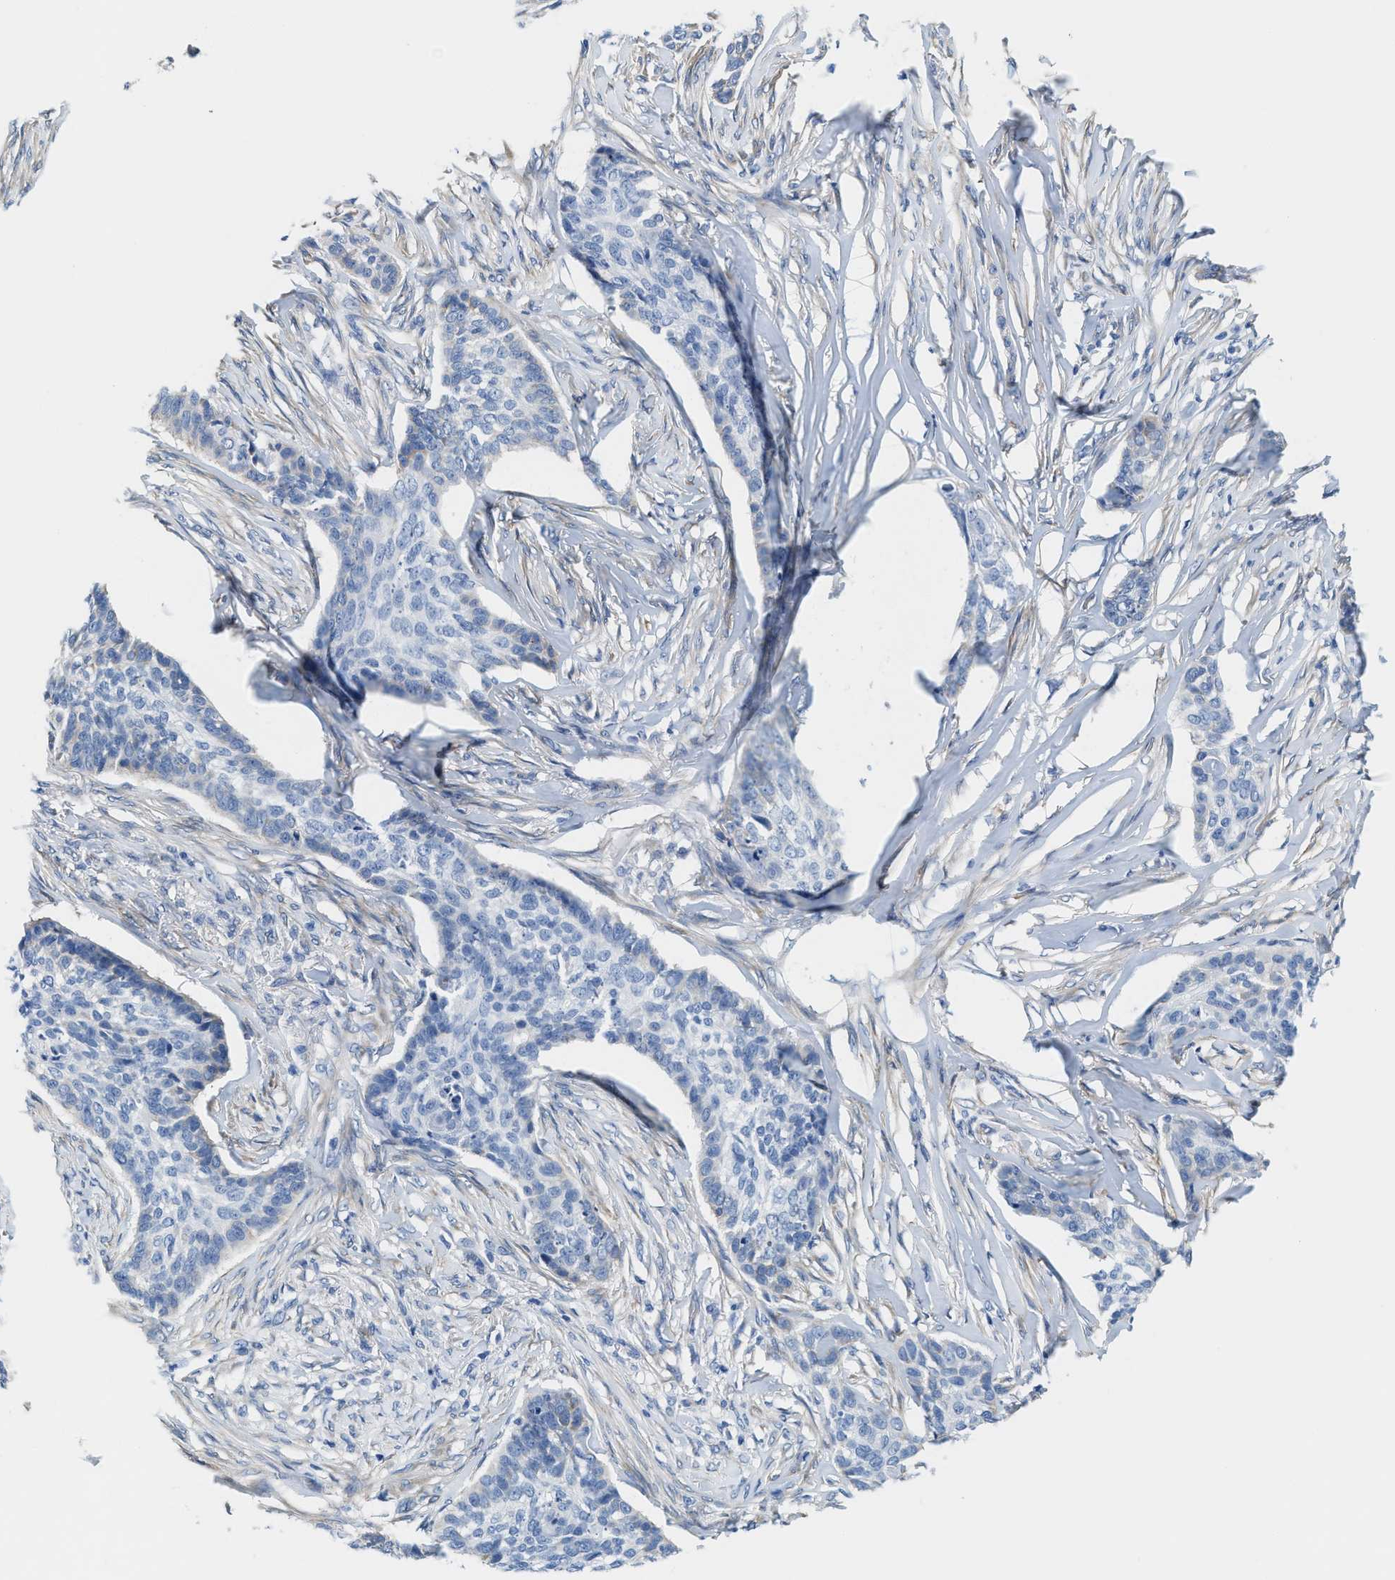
{"staining": {"intensity": "negative", "quantity": "none", "location": "none"}, "tissue": "skin cancer", "cell_type": "Tumor cells", "image_type": "cancer", "snomed": [{"axis": "morphology", "description": "Basal cell carcinoma"}, {"axis": "topography", "description": "Skin"}], "caption": "Tumor cells are negative for brown protein staining in basal cell carcinoma (skin).", "gene": "DSCAM", "patient": {"sex": "male", "age": 85}}